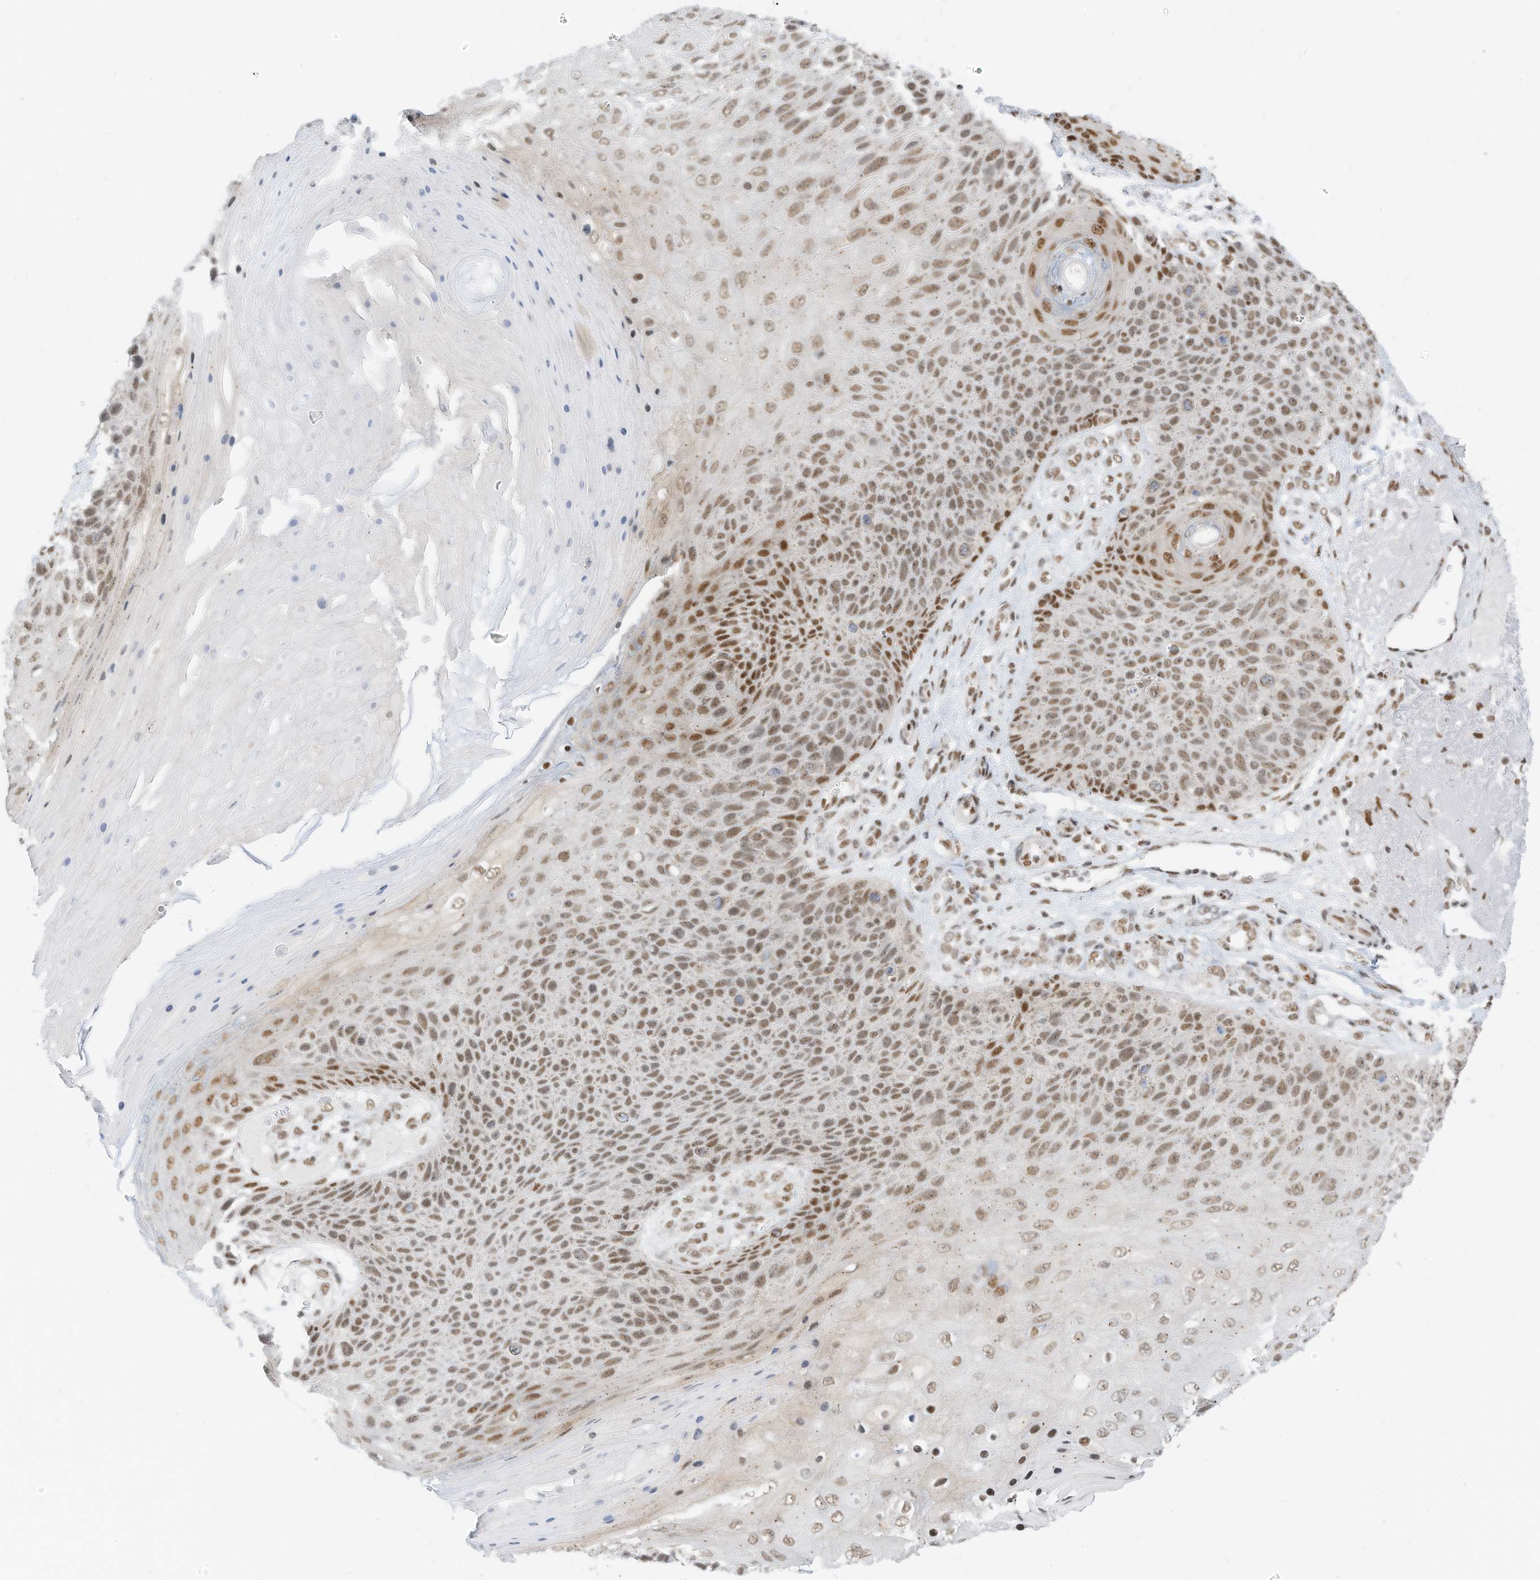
{"staining": {"intensity": "moderate", "quantity": ">75%", "location": "nuclear"}, "tissue": "skin cancer", "cell_type": "Tumor cells", "image_type": "cancer", "snomed": [{"axis": "morphology", "description": "Squamous cell carcinoma, NOS"}, {"axis": "topography", "description": "Skin"}], "caption": "Skin cancer (squamous cell carcinoma) was stained to show a protein in brown. There is medium levels of moderate nuclear staining in about >75% of tumor cells.", "gene": "SMARCA2", "patient": {"sex": "female", "age": 88}}